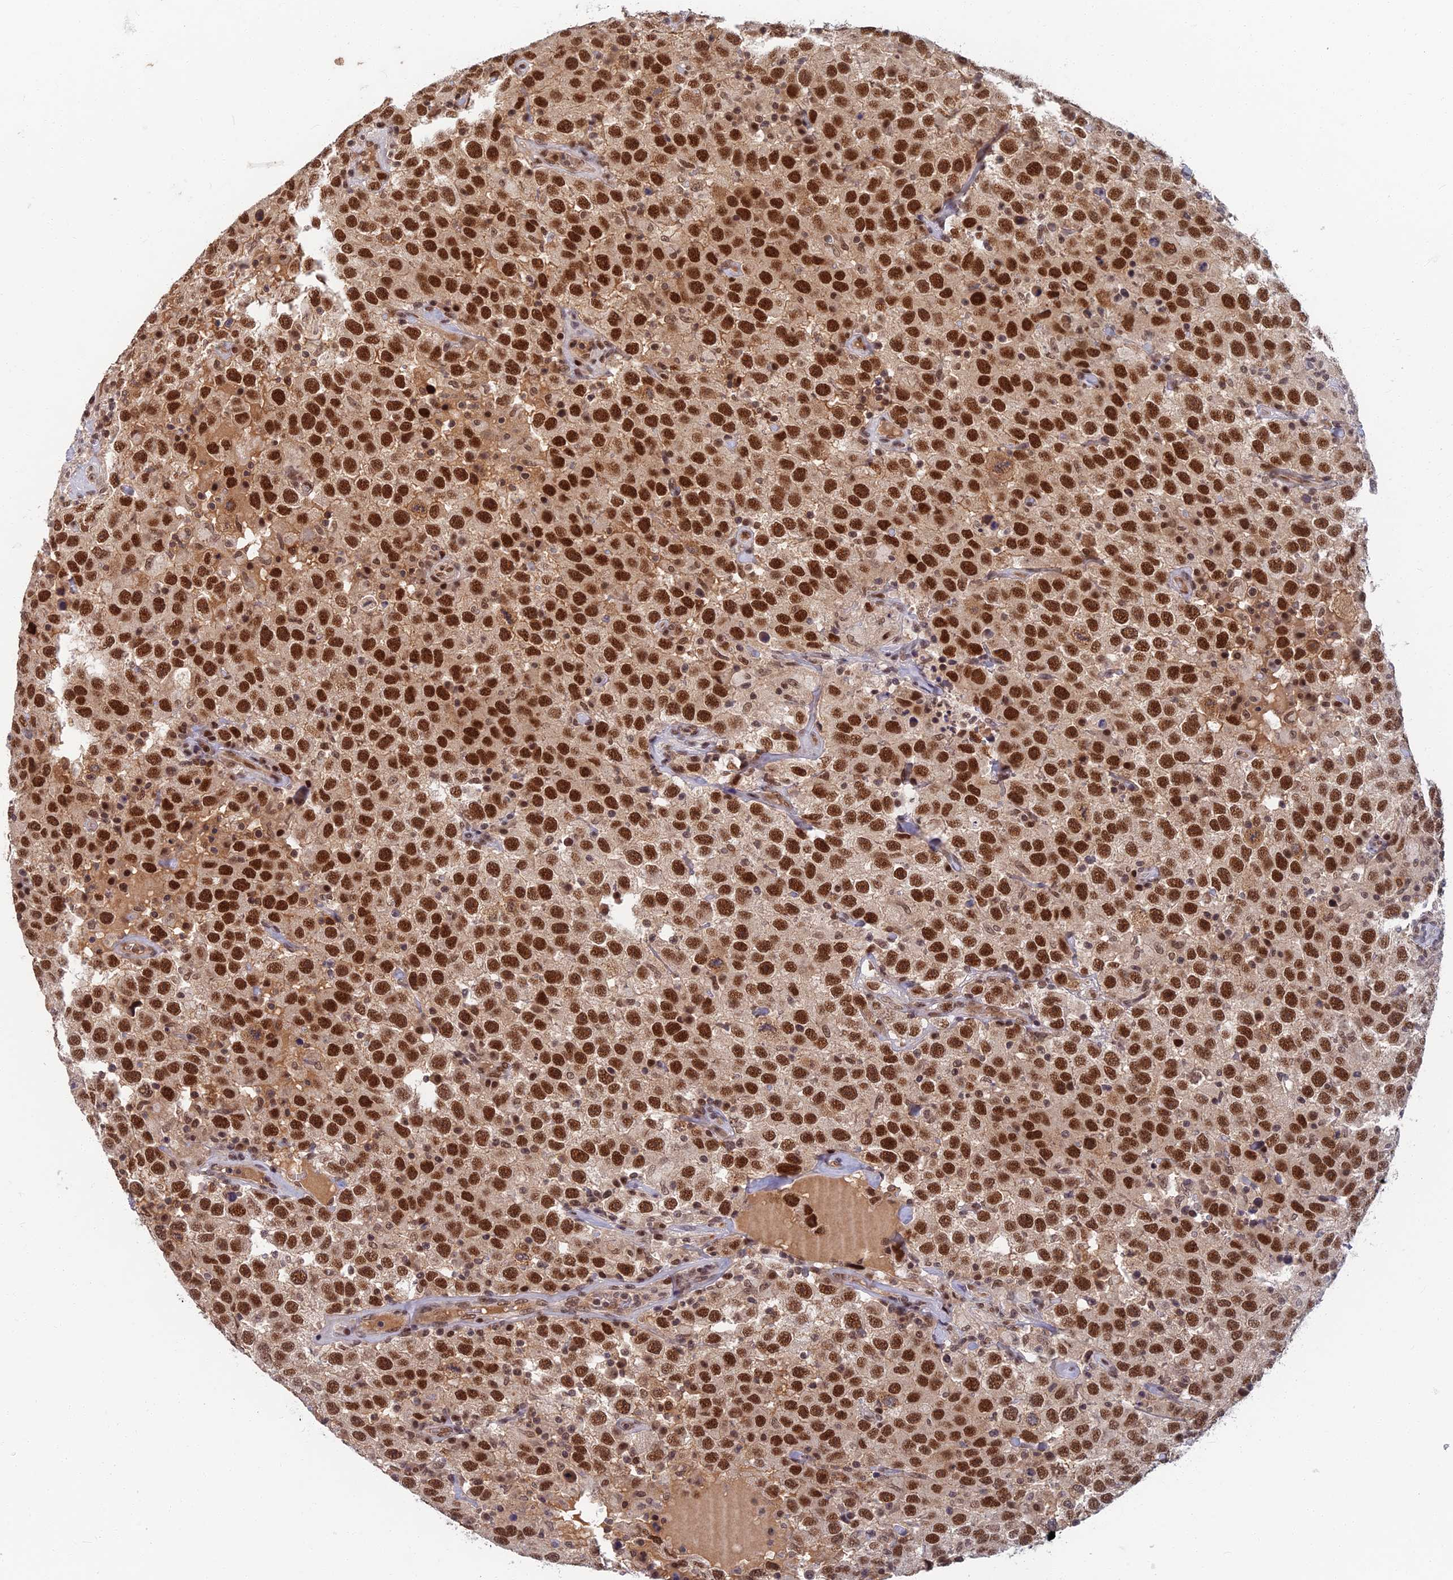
{"staining": {"intensity": "strong", "quantity": ">75%", "location": "nuclear"}, "tissue": "testis cancer", "cell_type": "Tumor cells", "image_type": "cancer", "snomed": [{"axis": "morphology", "description": "Seminoma, NOS"}, {"axis": "topography", "description": "Testis"}], "caption": "Immunohistochemical staining of human testis cancer (seminoma) demonstrates high levels of strong nuclear expression in approximately >75% of tumor cells.", "gene": "TCEA2", "patient": {"sex": "male", "age": 41}}